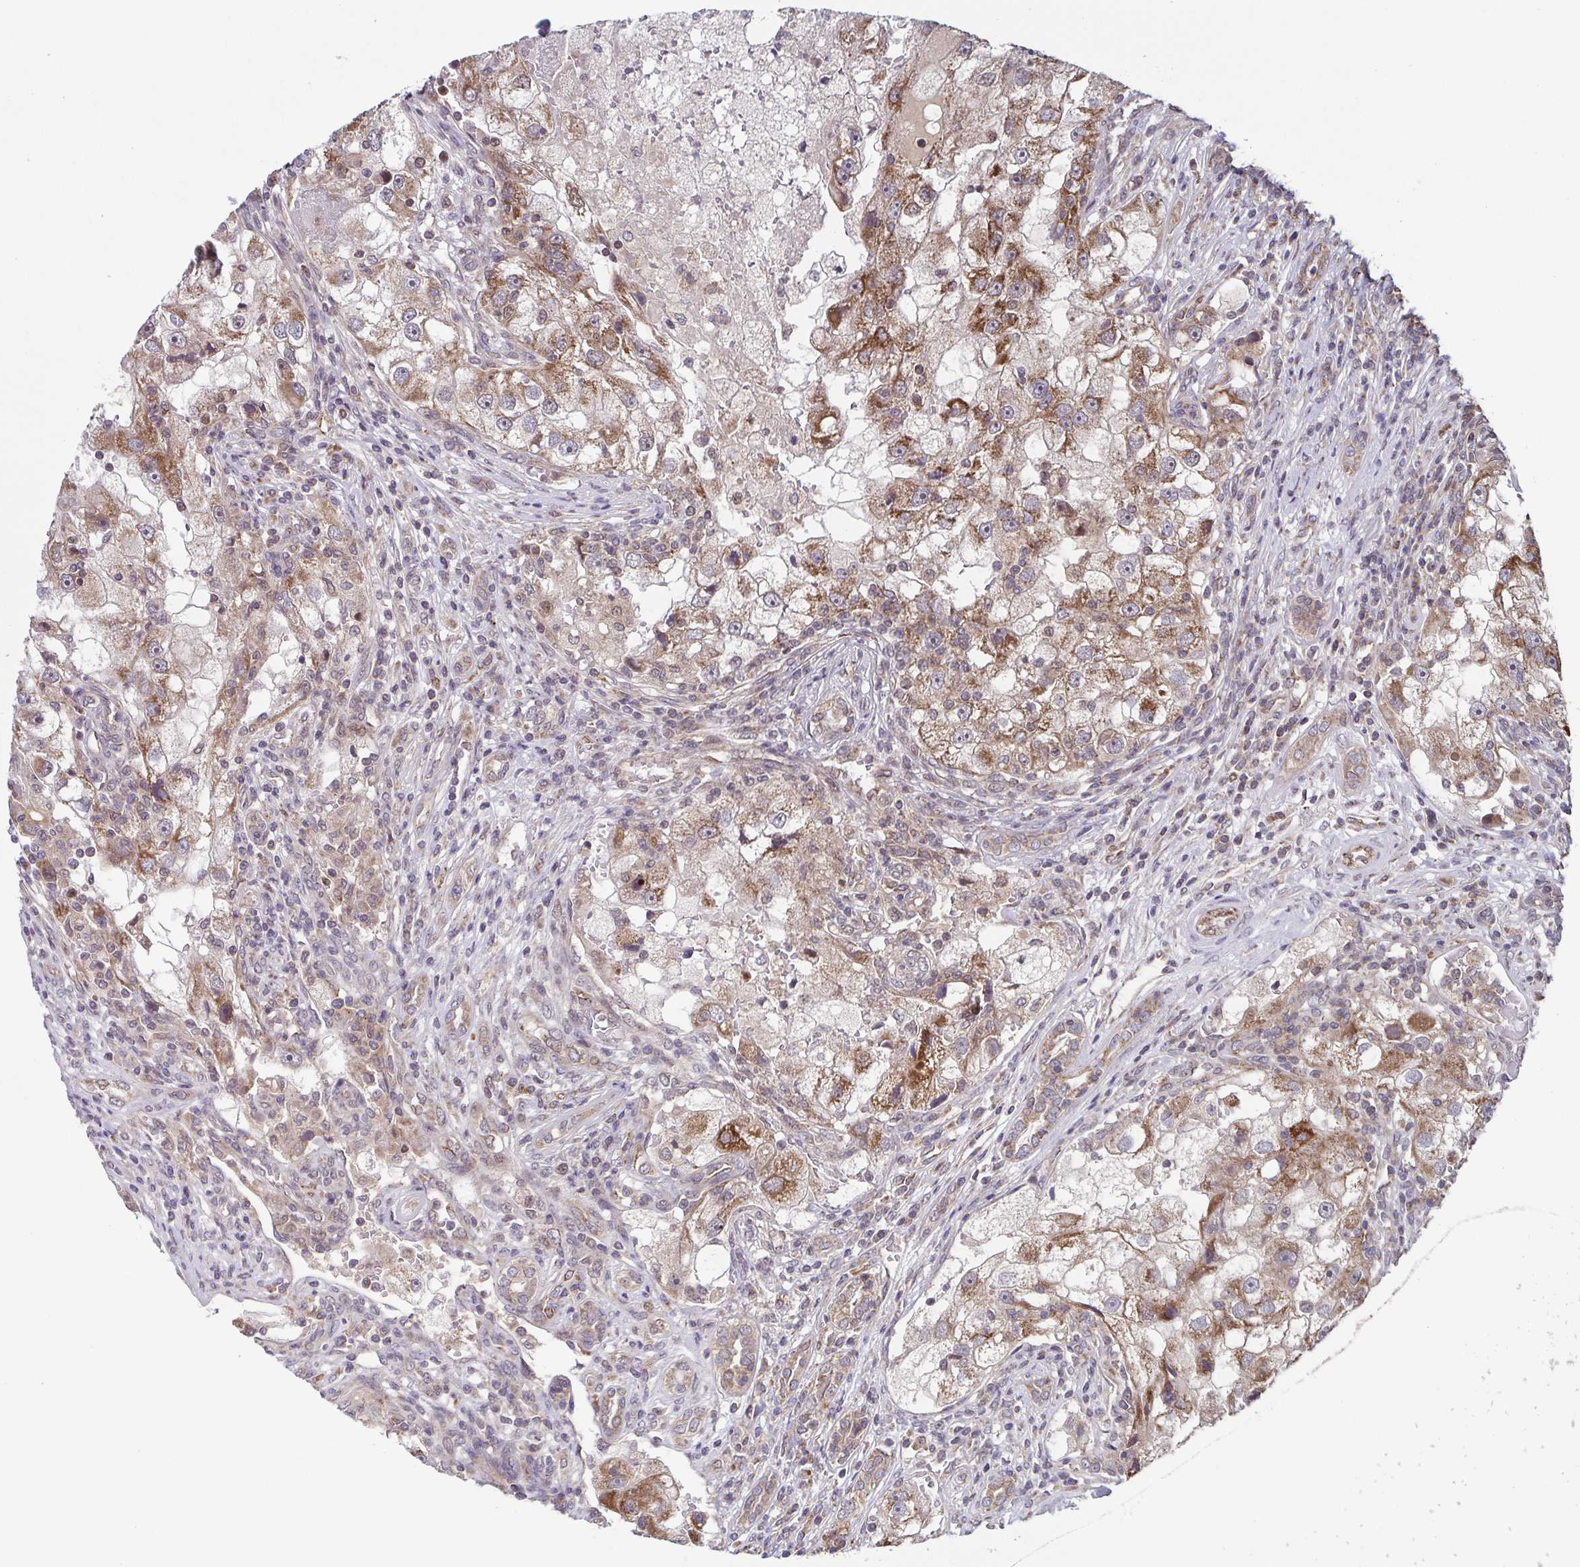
{"staining": {"intensity": "moderate", "quantity": ">75%", "location": "cytoplasmic/membranous"}, "tissue": "renal cancer", "cell_type": "Tumor cells", "image_type": "cancer", "snomed": [{"axis": "morphology", "description": "Adenocarcinoma, NOS"}, {"axis": "topography", "description": "Kidney"}], "caption": "Renal adenocarcinoma stained with a brown dye displays moderate cytoplasmic/membranous positive positivity in about >75% of tumor cells.", "gene": "TTC19", "patient": {"sex": "male", "age": 63}}